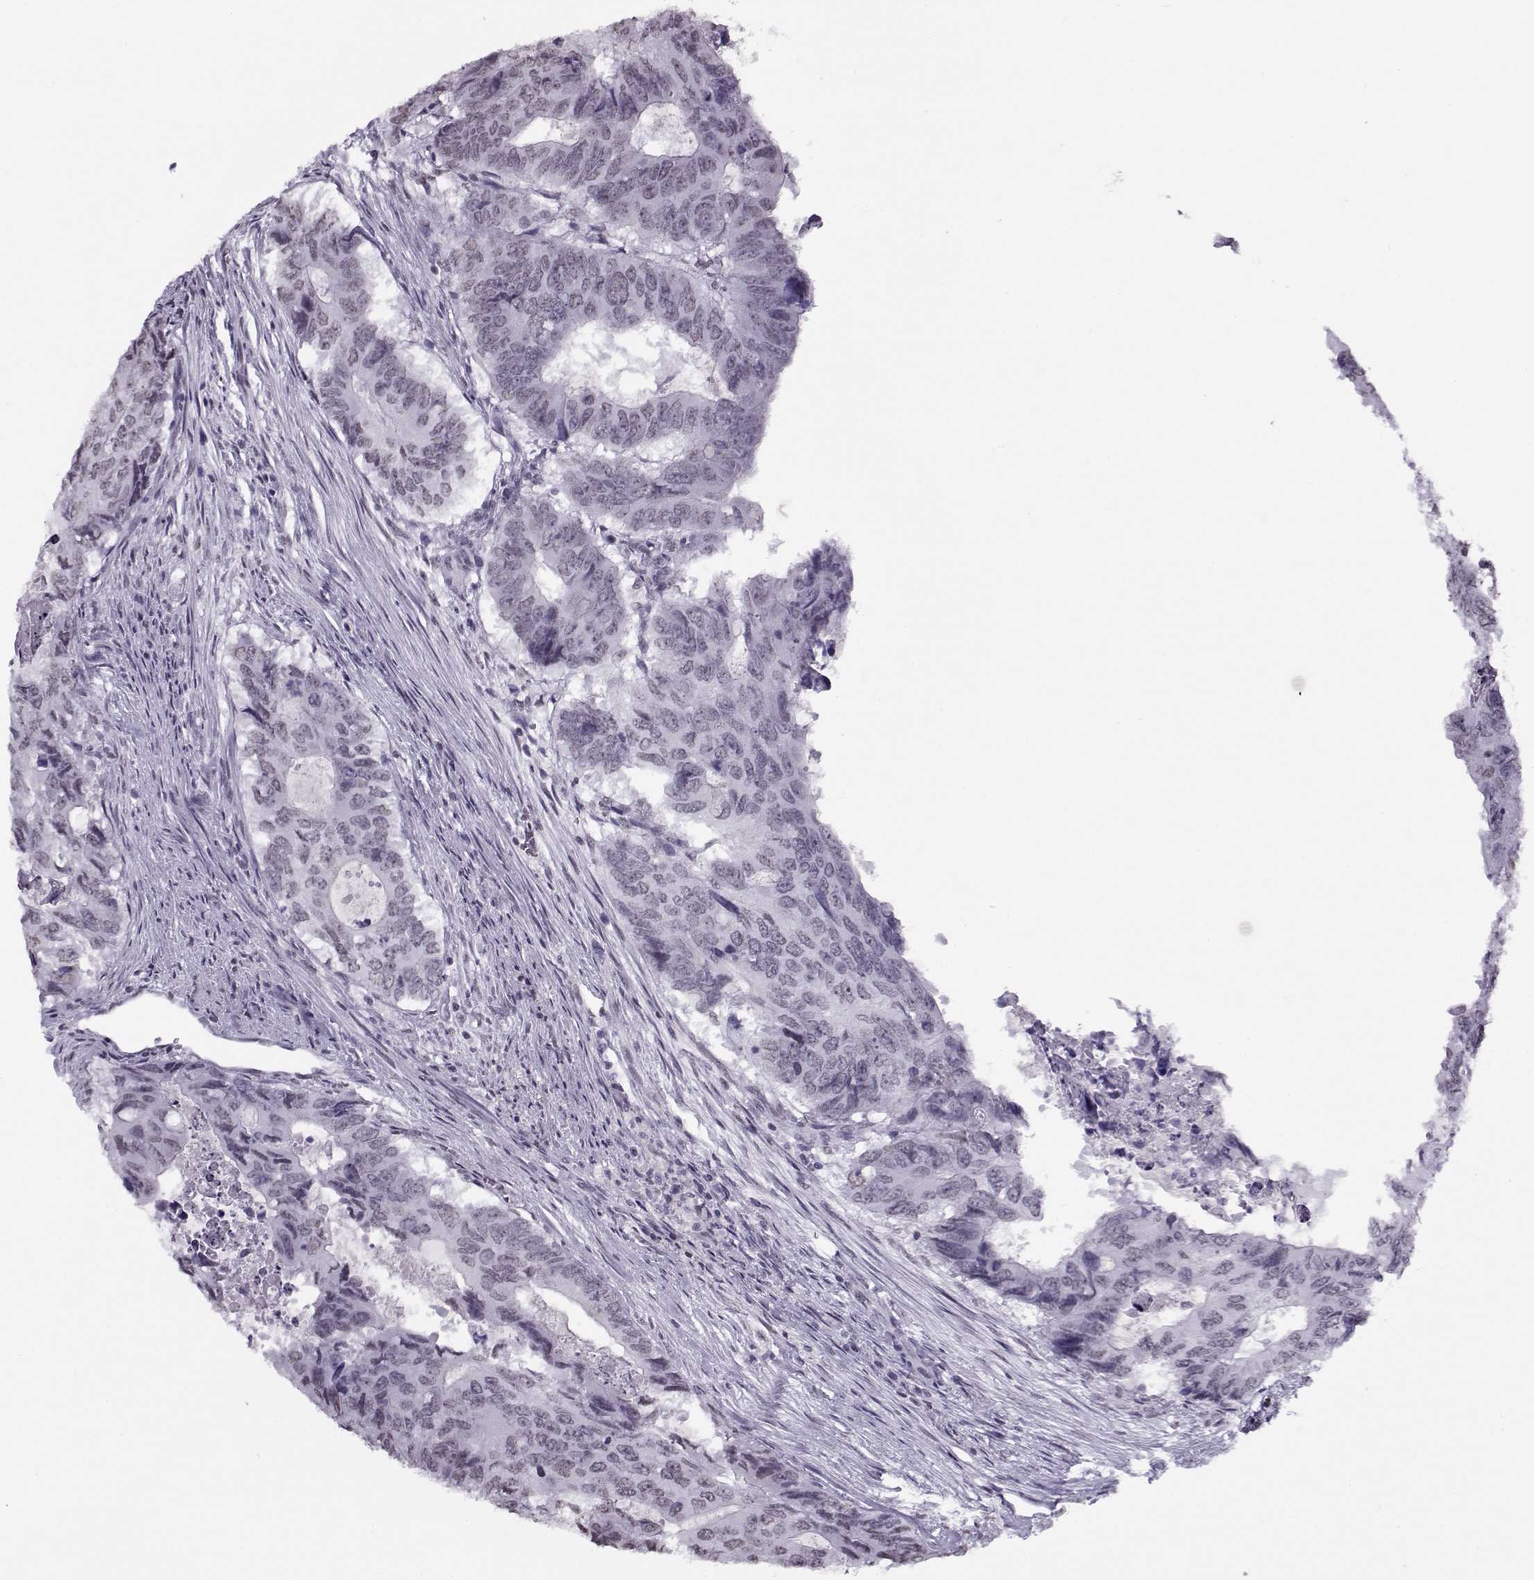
{"staining": {"intensity": "weak", "quantity": "<25%", "location": "nuclear"}, "tissue": "colorectal cancer", "cell_type": "Tumor cells", "image_type": "cancer", "snomed": [{"axis": "morphology", "description": "Adenocarcinoma, NOS"}, {"axis": "topography", "description": "Colon"}], "caption": "Immunohistochemistry of colorectal adenocarcinoma demonstrates no staining in tumor cells.", "gene": "PRMT8", "patient": {"sex": "male", "age": 79}}